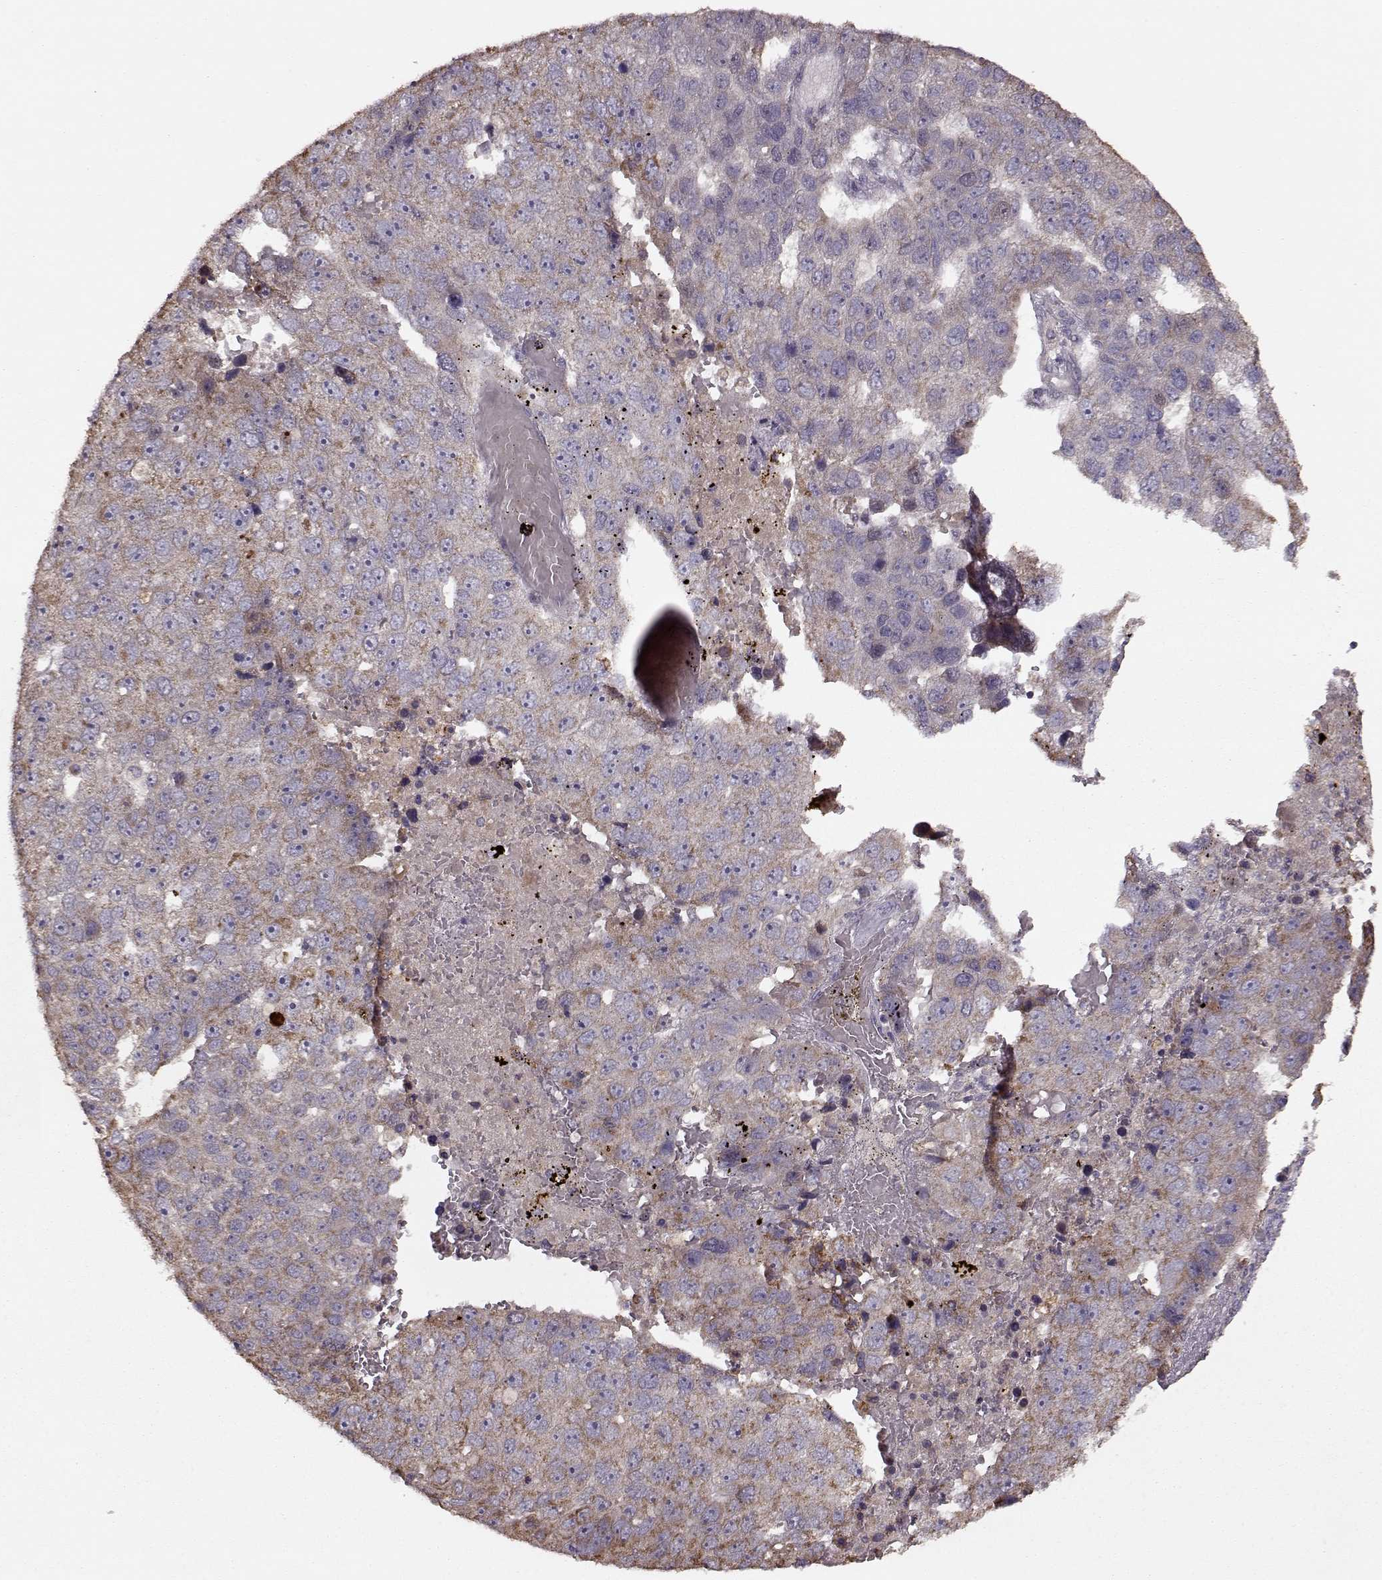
{"staining": {"intensity": "moderate", "quantity": ">75%", "location": "cytoplasmic/membranous"}, "tissue": "pancreatic cancer", "cell_type": "Tumor cells", "image_type": "cancer", "snomed": [{"axis": "morphology", "description": "Adenocarcinoma, NOS"}, {"axis": "topography", "description": "Pancreas"}], "caption": "The micrograph displays immunohistochemical staining of pancreatic cancer. There is moderate cytoplasmic/membranous staining is seen in approximately >75% of tumor cells.", "gene": "CMTM3", "patient": {"sex": "female", "age": 61}}